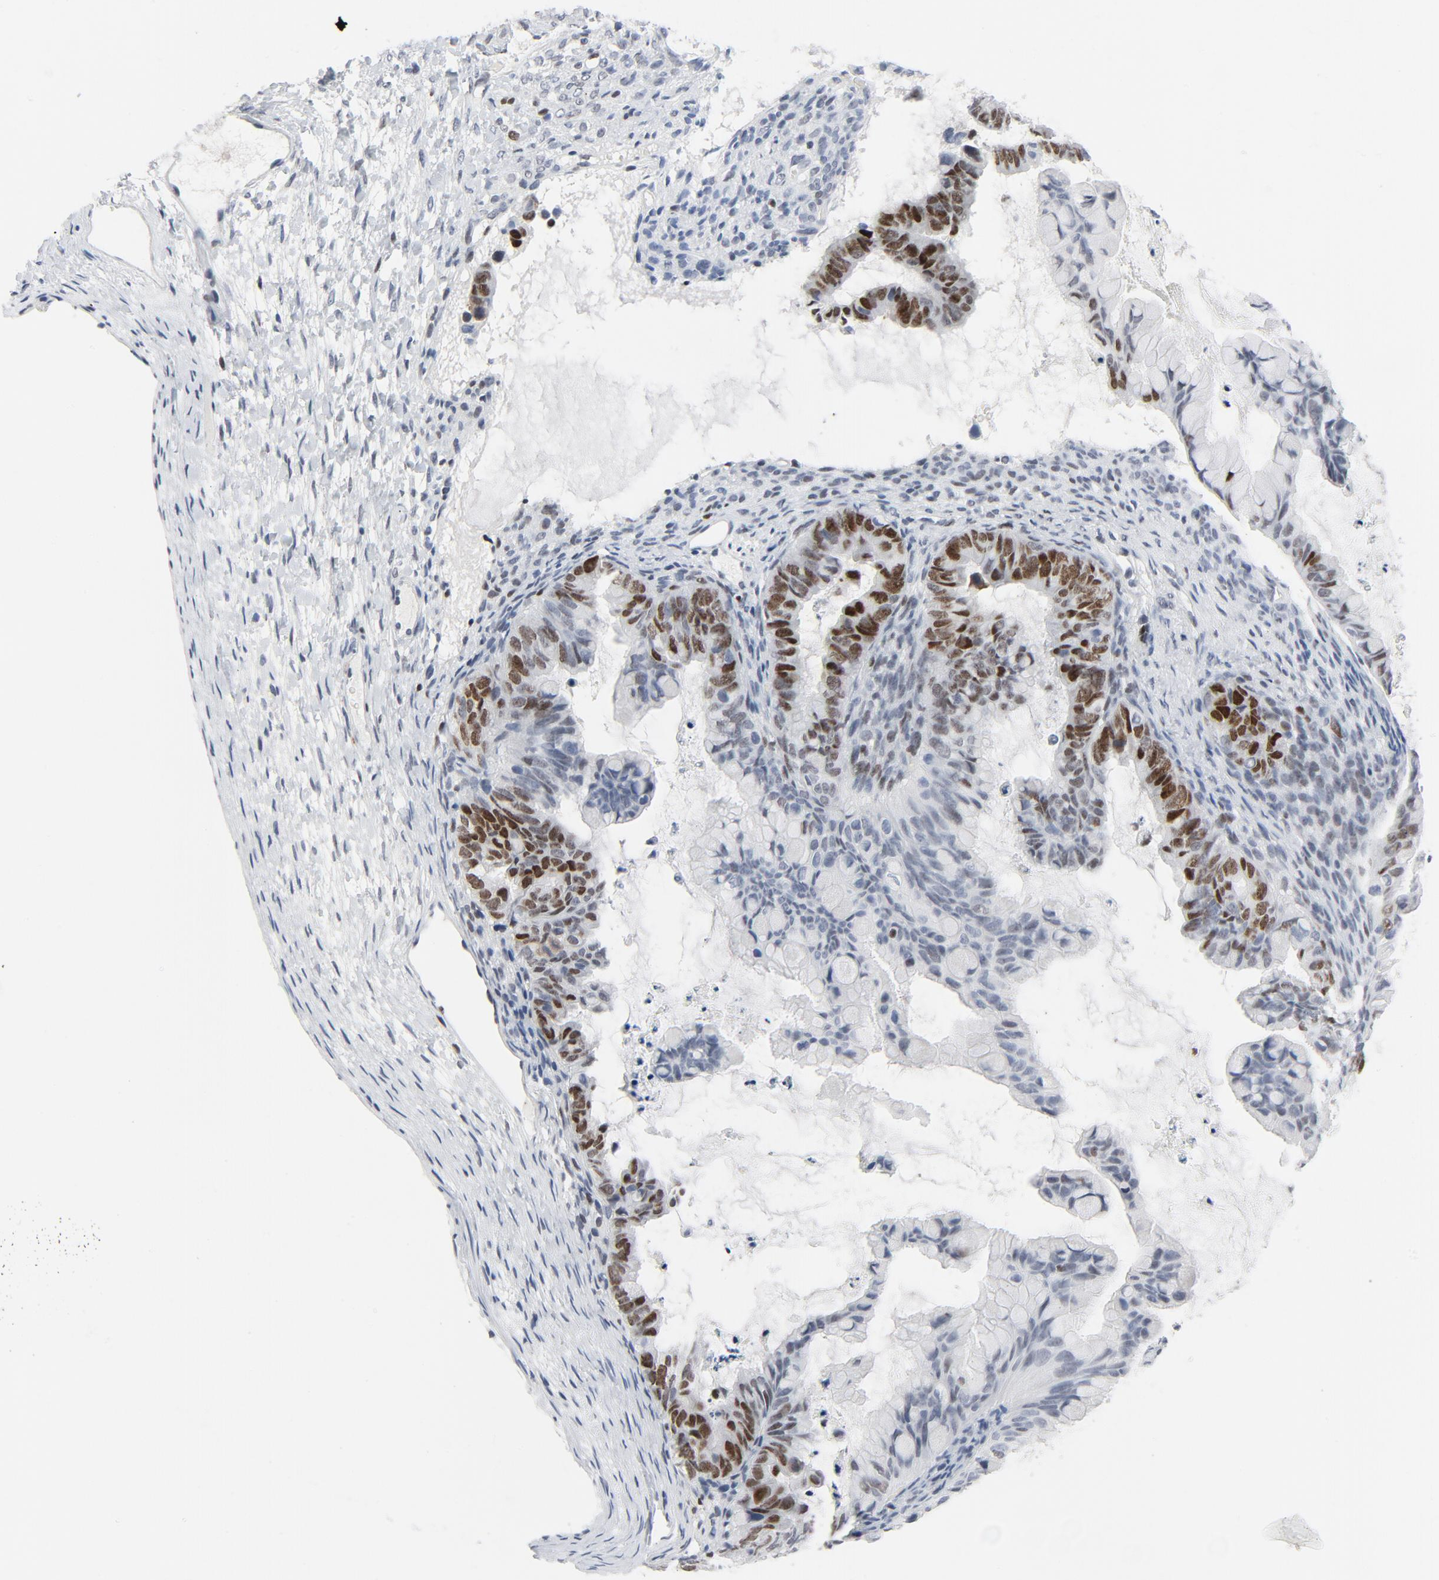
{"staining": {"intensity": "strong", "quantity": "25%-75%", "location": "nuclear"}, "tissue": "ovarian cancer", "cell_type": "Tumor cells", "image_type": "cancer", "snomed": [{"axis": "morphology", "description": "Cystadenocarcinoma, mucinous, NOS"}, {"axis": "topography", "description": "Ovary"}], "caption": "Protein expression analysis of human ovarian cancer (mucinous cystadenocarcinoma) reveals strong nuclear staining in about 25%-75% of tumor cells.", "gene": "POLD1", "patient": {"sex": "female", "age": 36}}